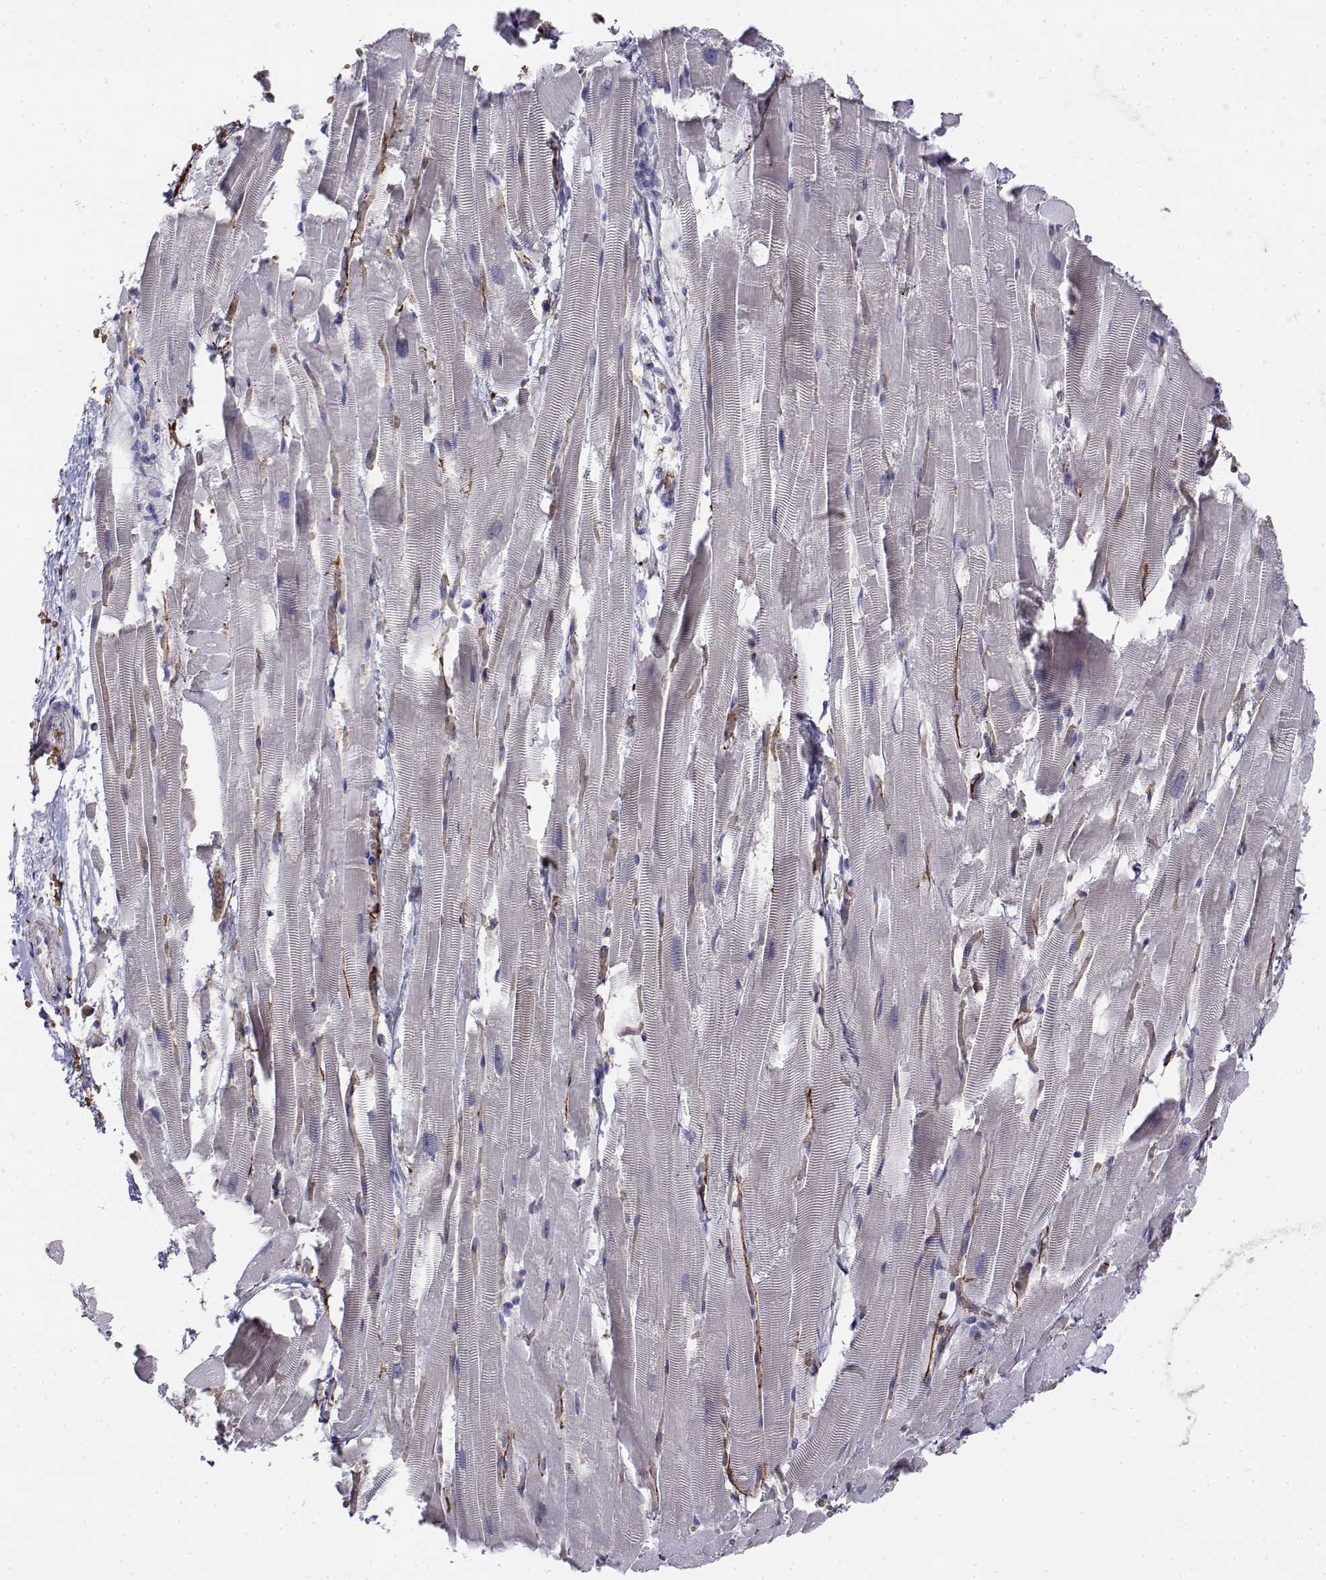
{"staining": {"intensity": "negative", "quantity": "none", "location": "none"}, "tissue": "heart muscle", "cell_type": "Cardiomyocytes", "image_type": "normal", "snomed": [{"axis": "morphology", "description": "Normal tissue, NOS"}, {"axis": "topography", "description": "Heart"}], "caption": "IHC of unremarkable human heart muscle exhibits no positivity in cardiomyocytes. (Stains: DAB immunohistochemistry with hematoxylin counter stain, Microscopy: brightfield microscopy at high magnification).", "gene": "CADM1", "patient": {"sex": "male", "age": 37}}